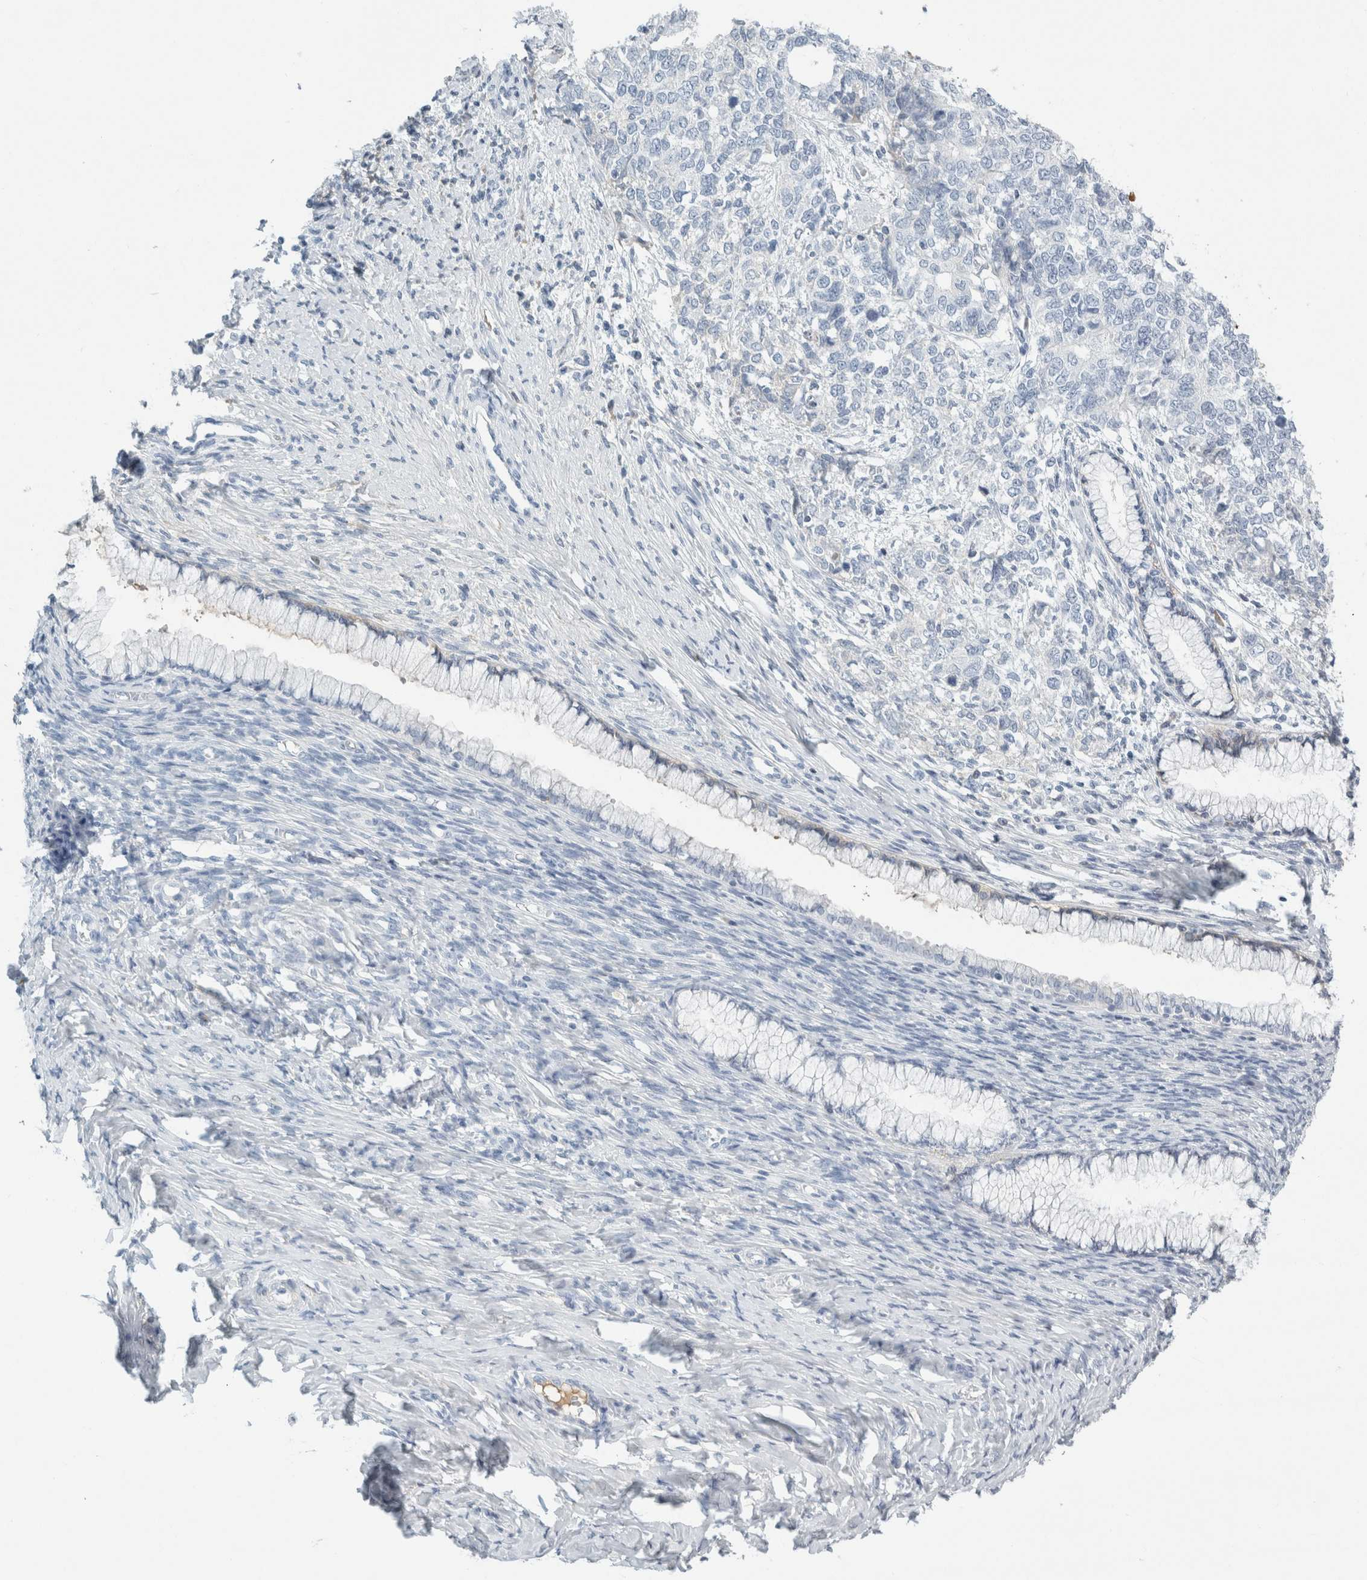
{"staining": {"intensity": "negative", "quantity": "none", "location": "none"}, "tissue": "cervical cancer", "cell_type": "Tumor cells", "image_type": "cancer", "snomed": [{"axis": "morphology", "description": "Squamous cell carcinoma, NOS"}, {"axis": "topography", "description": "Cervix"}], "caption": "Cervical cancer stained for a protein using IHC exhibits no expression tumor cells.", "gene": "TSPAN8", "patient": {"sex": "female", "age": 63}}